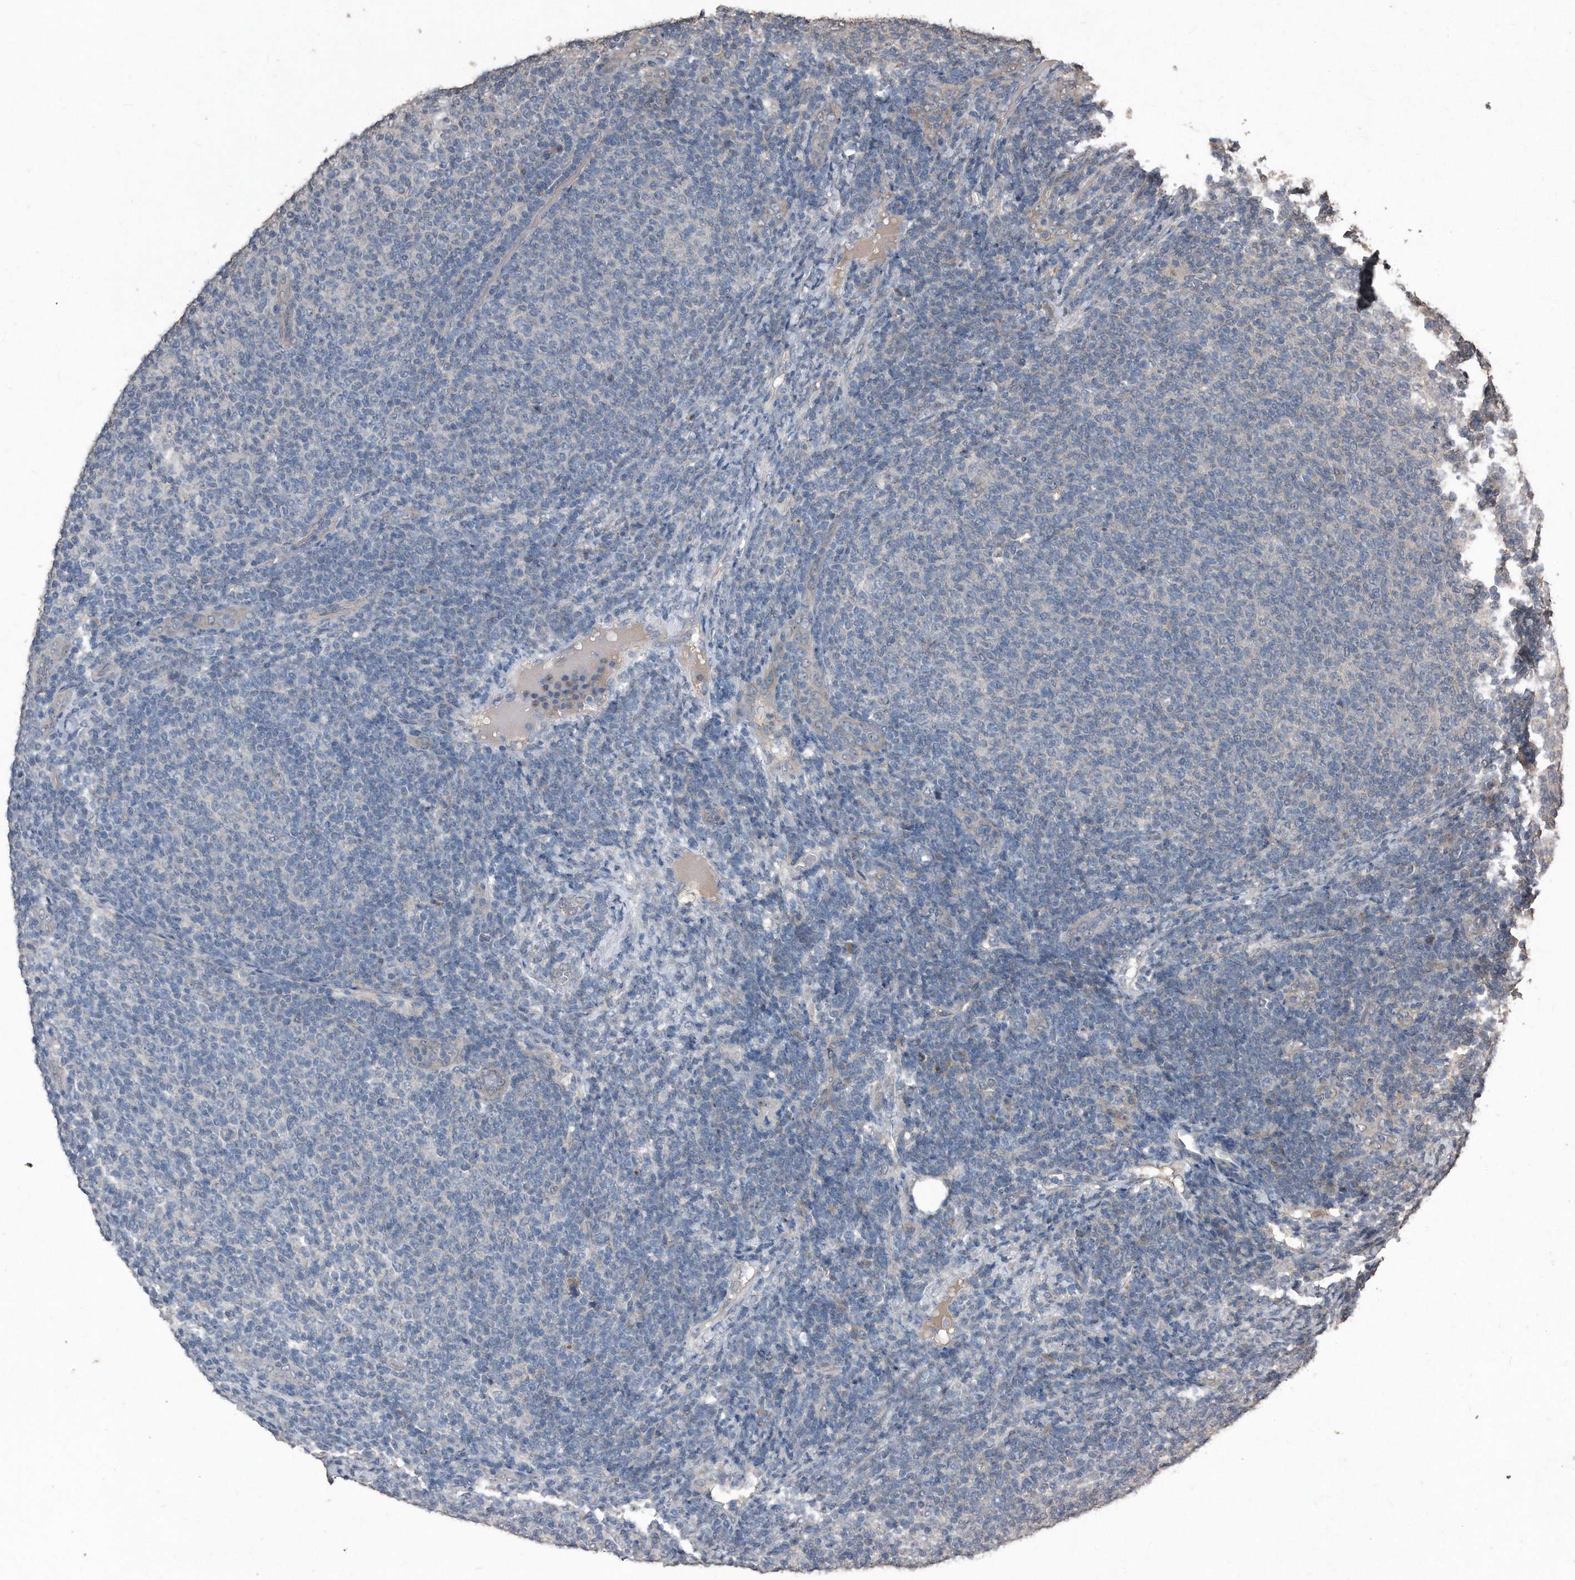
{"staining": {"intensity": "negative", "quantity": "none", "location": "none"}, "tissue": "lymphoma", "cell_type": "Tumor cells", "image_type": "cancer", "snomed": [{"axis": "morphology", "description": "Malignant lymphoma, non-Hodgkin's type, Low grade"}, {"axis": "topography", "description": "Lymph node"}], "caption": "Immunohistochemistry of low-grade malignant lymphoma, non-Hodgkin's type demonstrates no staining in tumor cells.", "gene": "ANKRD10", "patient": {"sex": "male", "age": 66}}